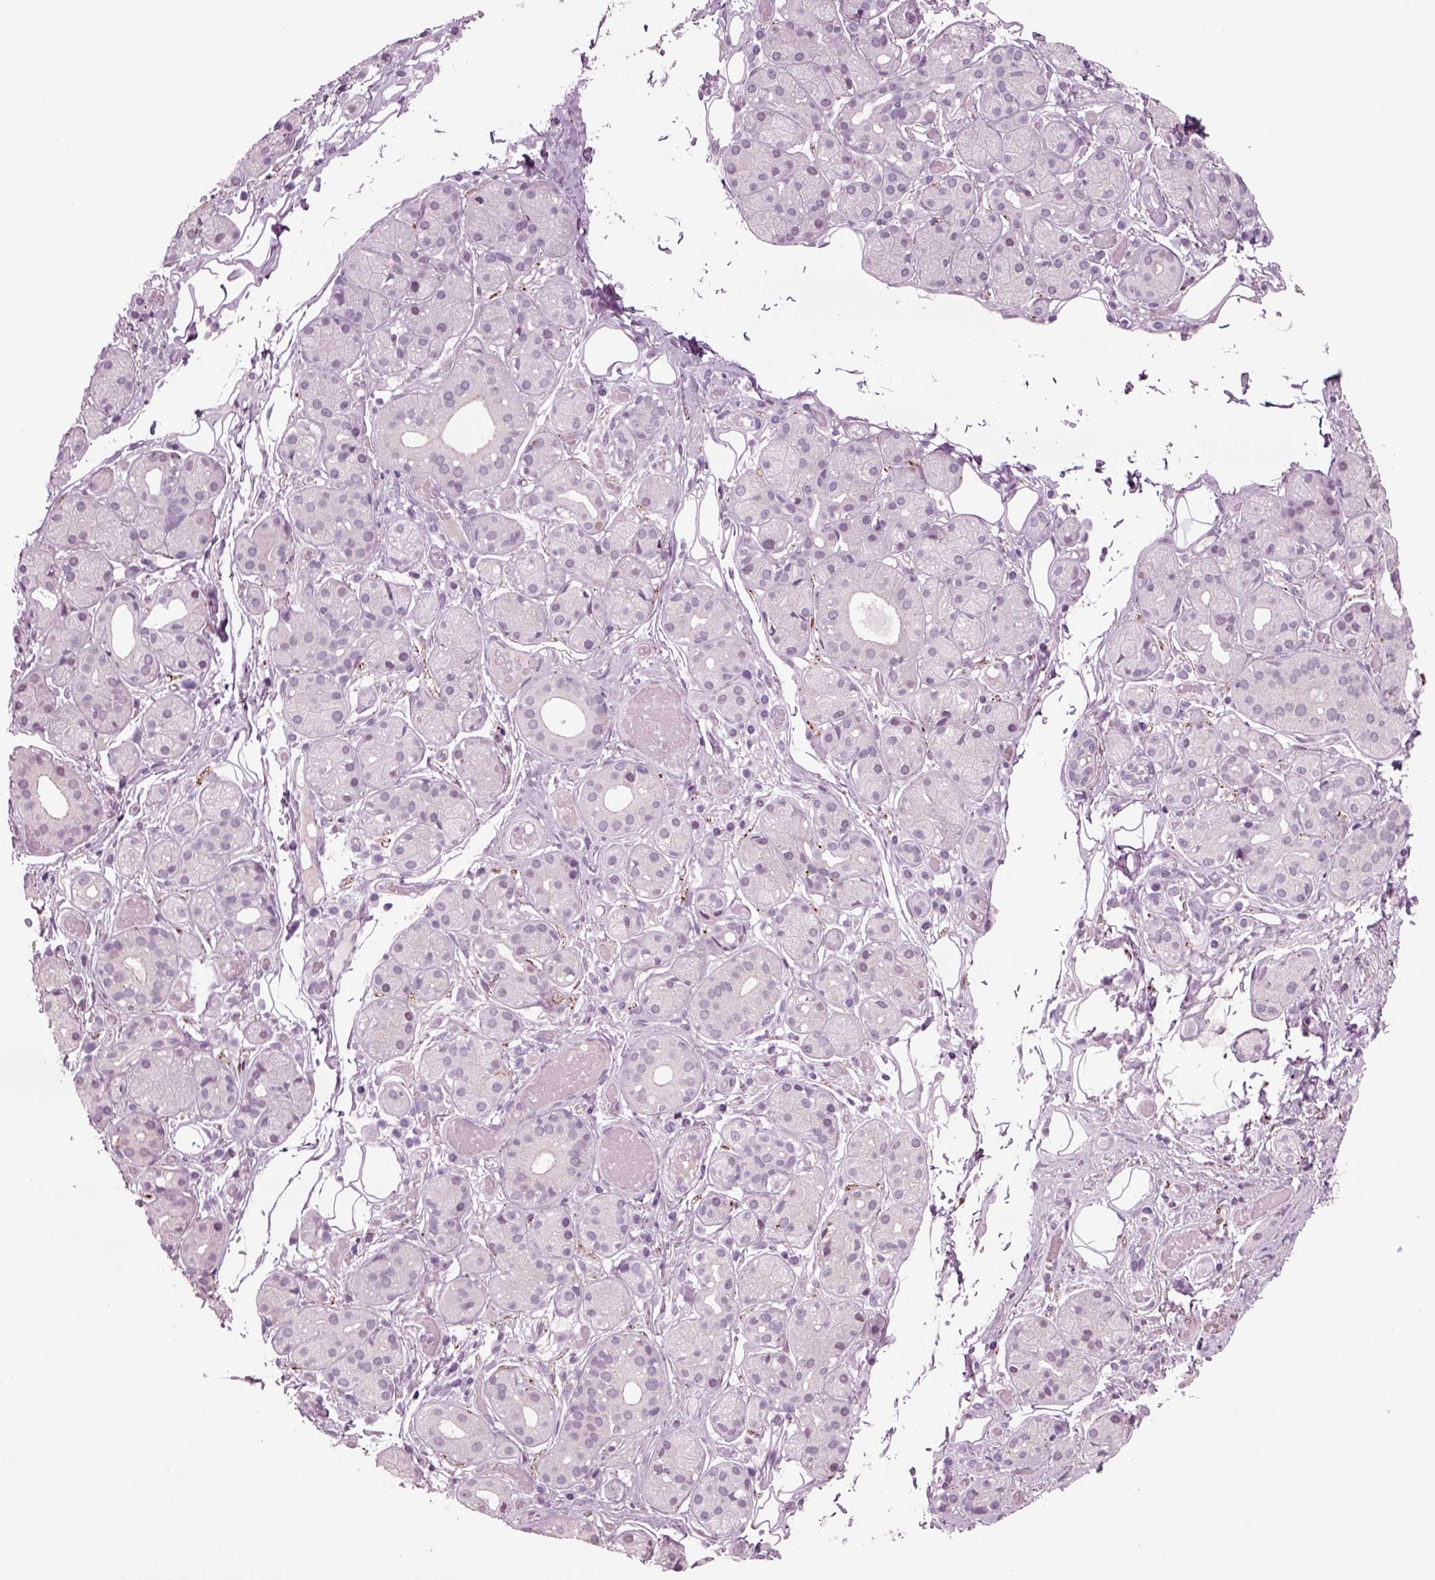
{"staining": {"intensity": "weak", "quantity": "<25%", "location": "cytoplasmic/membranous"}, "tissue": "salivary gland", "cell_type": "Glandular cells", "image_type": "normal", "snomed": [{"axis": "morphology", "description": "Normal tissue, NOS"}, {"axis": "topography", "description": "Salivary gland"}, {"axis": "topography", "description": "Peripheral nerve tissue"}], "caption": "This image is of unremarkable salivary gland stained with immunohistochemistry (IHC) to label a protein in brown with the nuclei are counter-stained blue. There is no positivity in glandular cells.", "gene": "CHGB", "patient": {"sex": "male", "age": 71}}